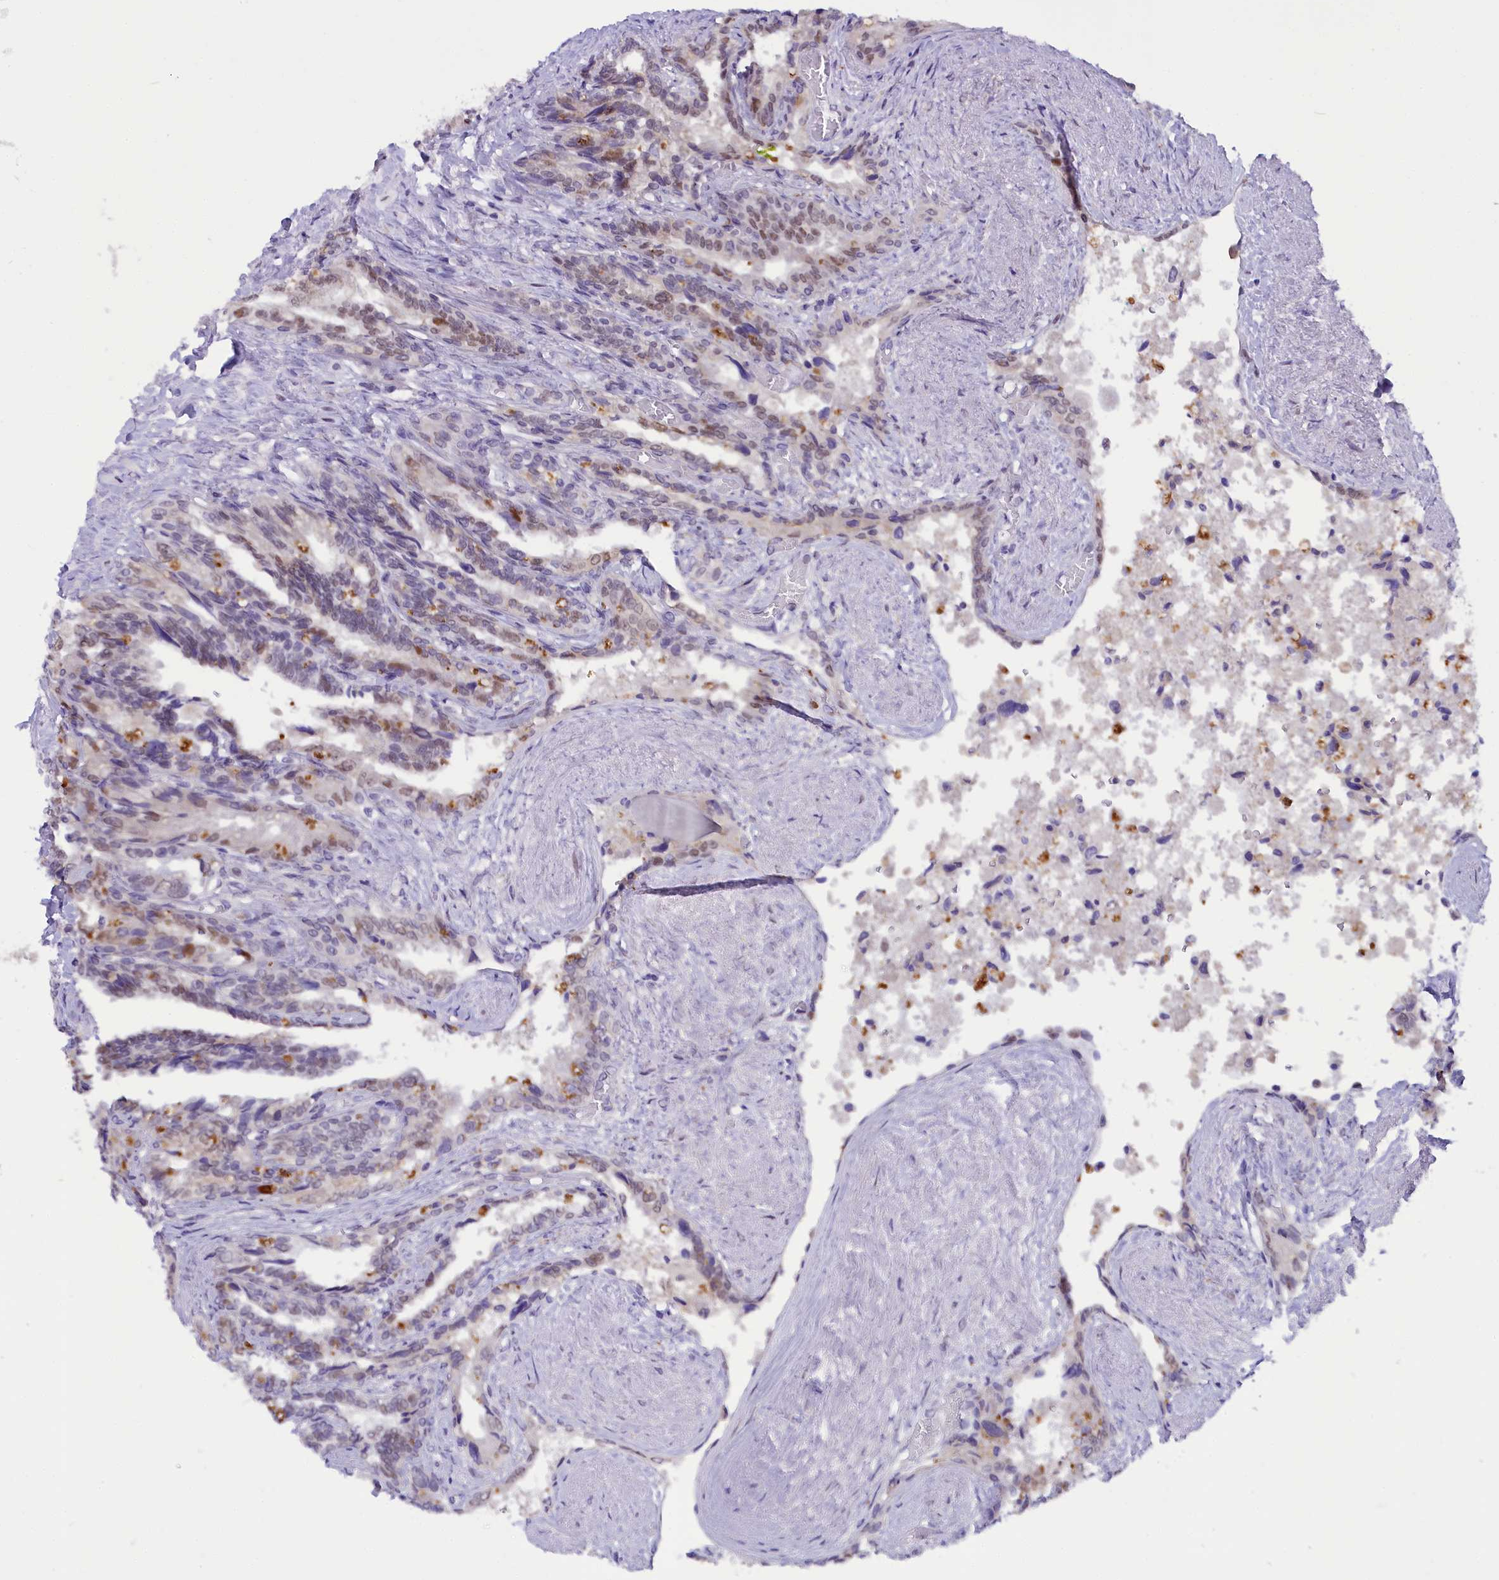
{"staining": {"intensity": "moderate", "quantity": "<25%", "location": "nuclear"}, "tissue": "seminal vesicle", "cell_type": "Glandular cells", "image_type": "normal", "snomed": [{"axis": "morphology", "description": "Normal tissue, NOS"}, {"axis": "topography", "description": "Seminal veicle"}, {"axis": "topography", "description": "Peripheral nerve tissue"}], "caption": "A photomicrograph showing moderate nuclear expression in about <25% of glandular cells in unremarkable seminal vesicle, as visualized by brown immunohistochemical staining.", "gene": "OSGEP", "patient": {"sex": "male", "age": 60}}